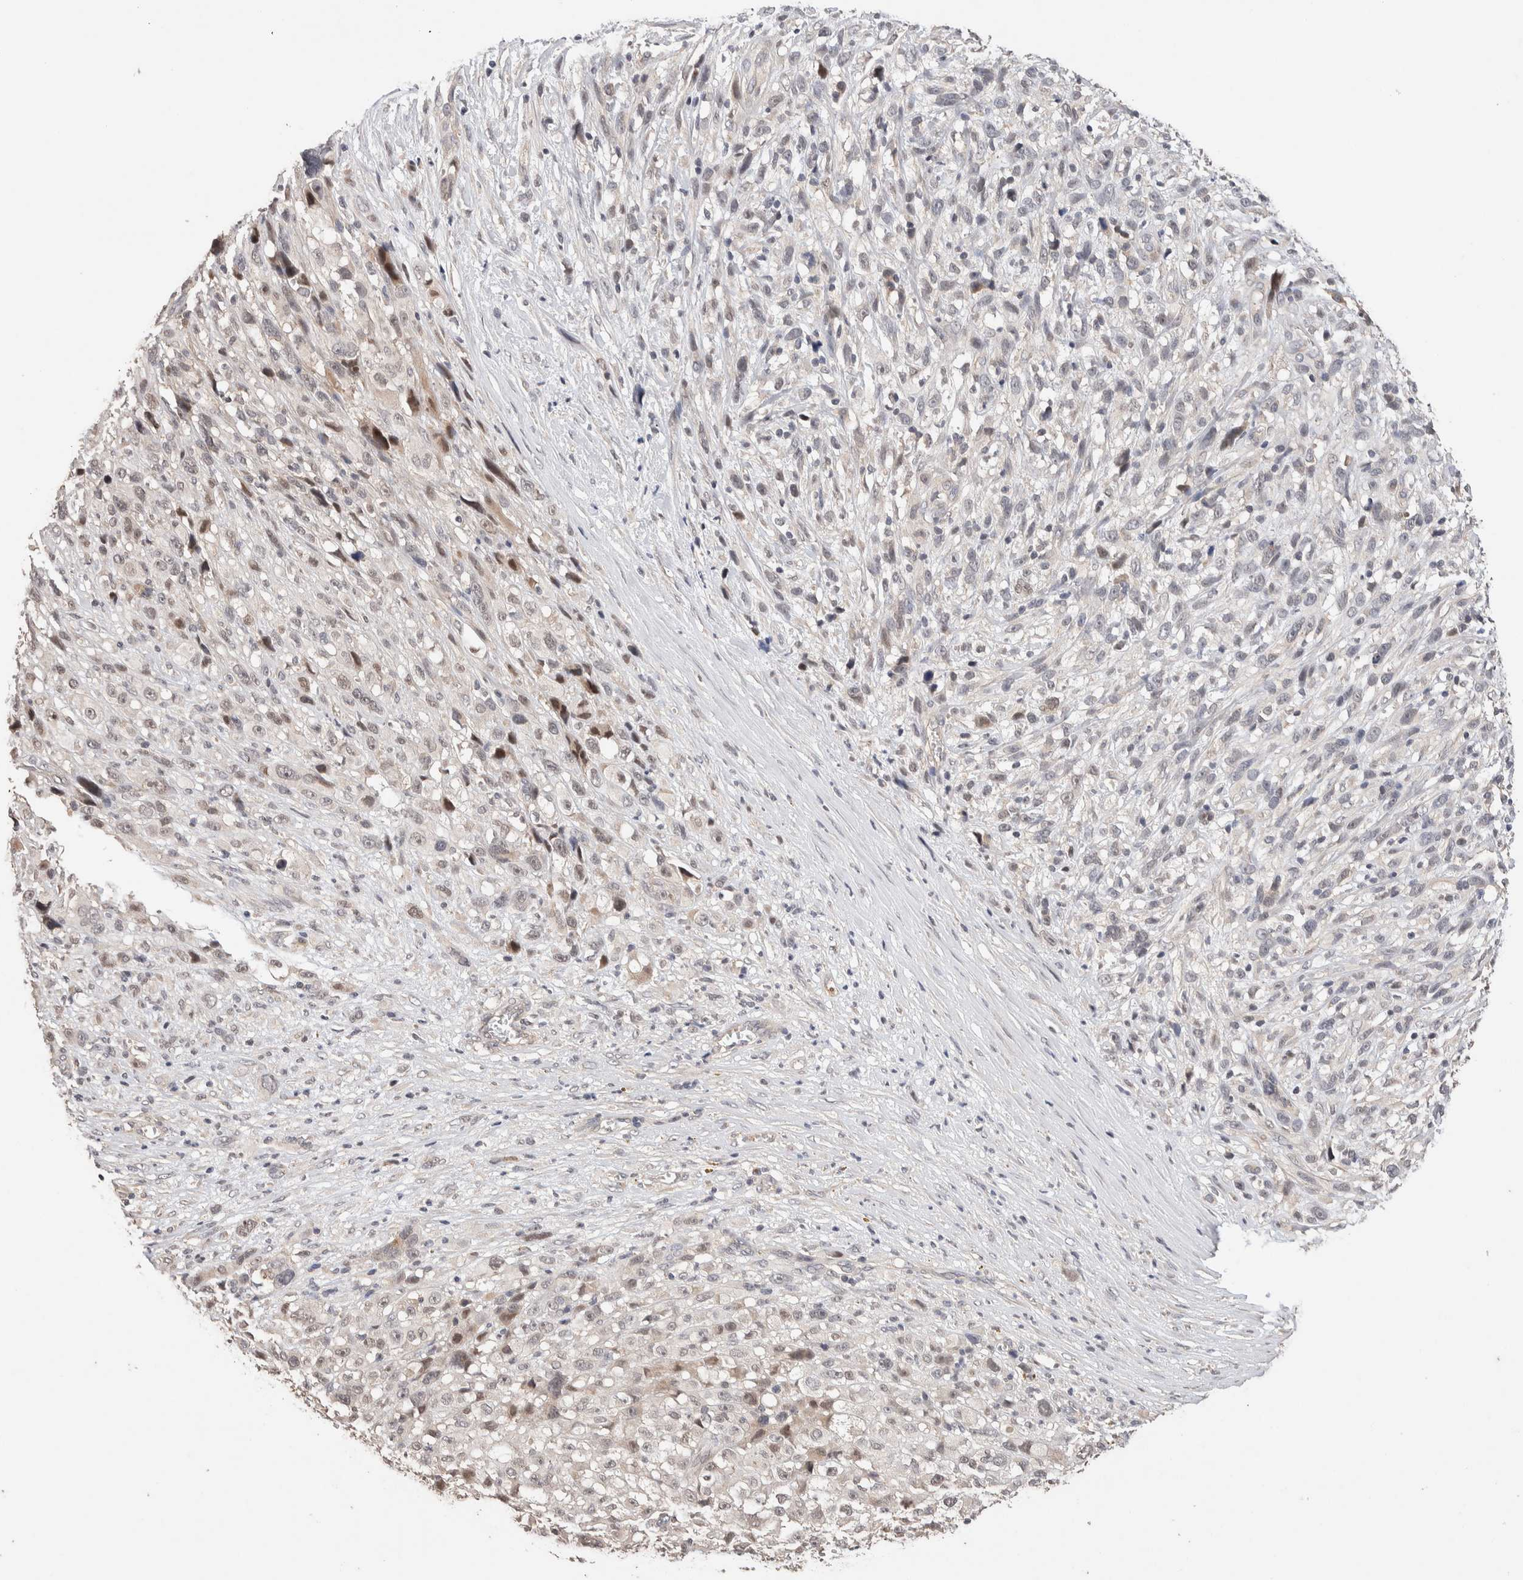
{"staining": {"intensity": "negative", "quantity": "none", "location": "none"}, "tissue": "melanoma", "cell_type": "Tumor cells", "image_type": "cancer", "snomed": [{"axis": "morphology", "description": "Malignant melanoma, NOS"}, {"axis": "topography", "description": "Skin"}], "caption": "Human malignant melanoma stained for a protein using IHC exhibits no positivity in tumor cells.", "gene": "CASK", "patient": {"sex": "female", "age": 55}}